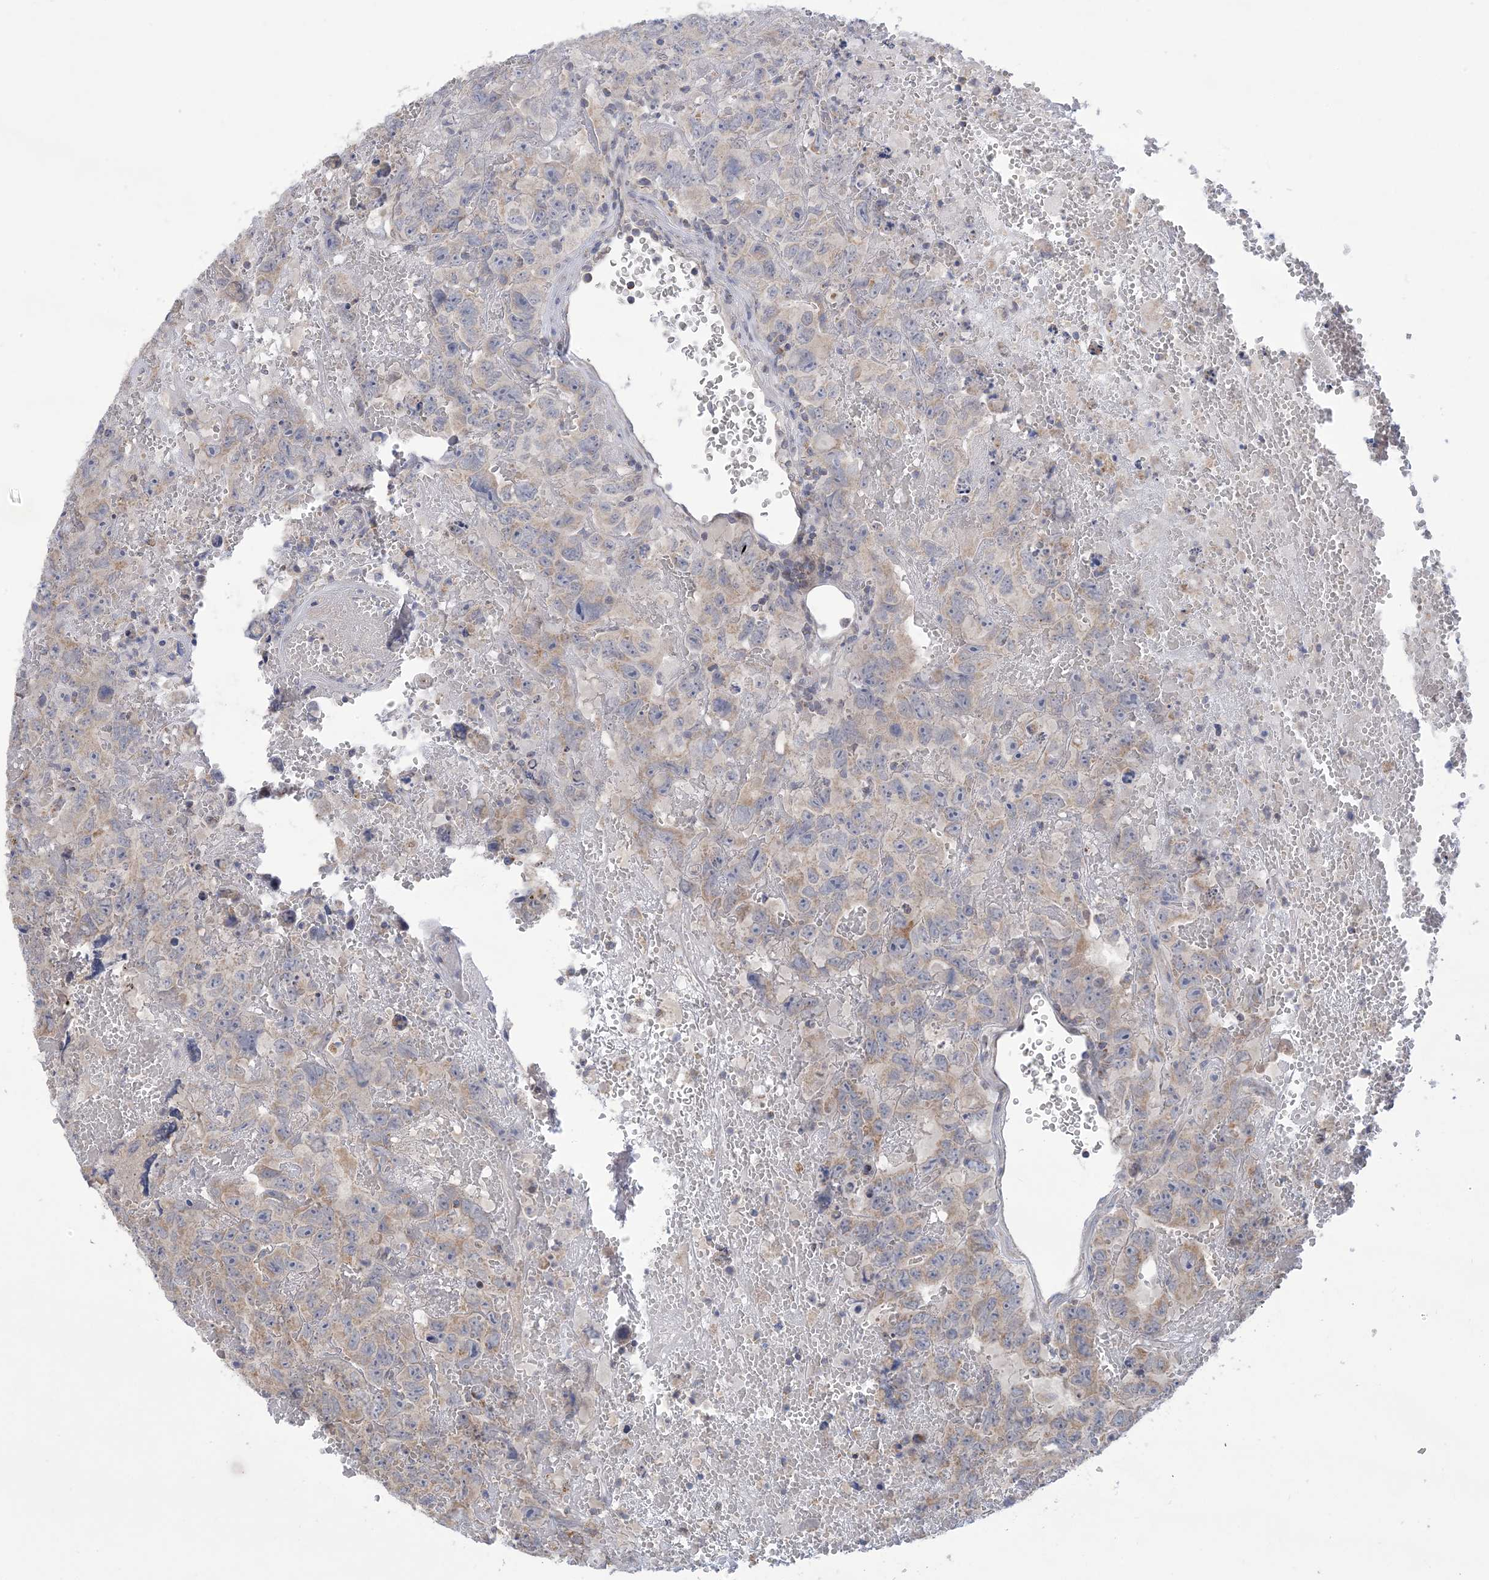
{"staining": {"intensity": "weak", "quantity": "<25%", "location": "cytoplasmic/membranous"}, "tissue": "testis cancer", "cell_type": "Tumor cells", "image_type": "cancer", "snomed": [{"axis": "morphology", "description": "Carcinoma, Embryonal, NOS"}, {"axis": "topography", "description": "Testis"}], "caption": "Human embryonal carcinoma (testis) stained for a protein using IHC demonstrates no expression in tumor cells.", "gene": "CLEC16A", "patient": {"sex": "male", "age": 45}}